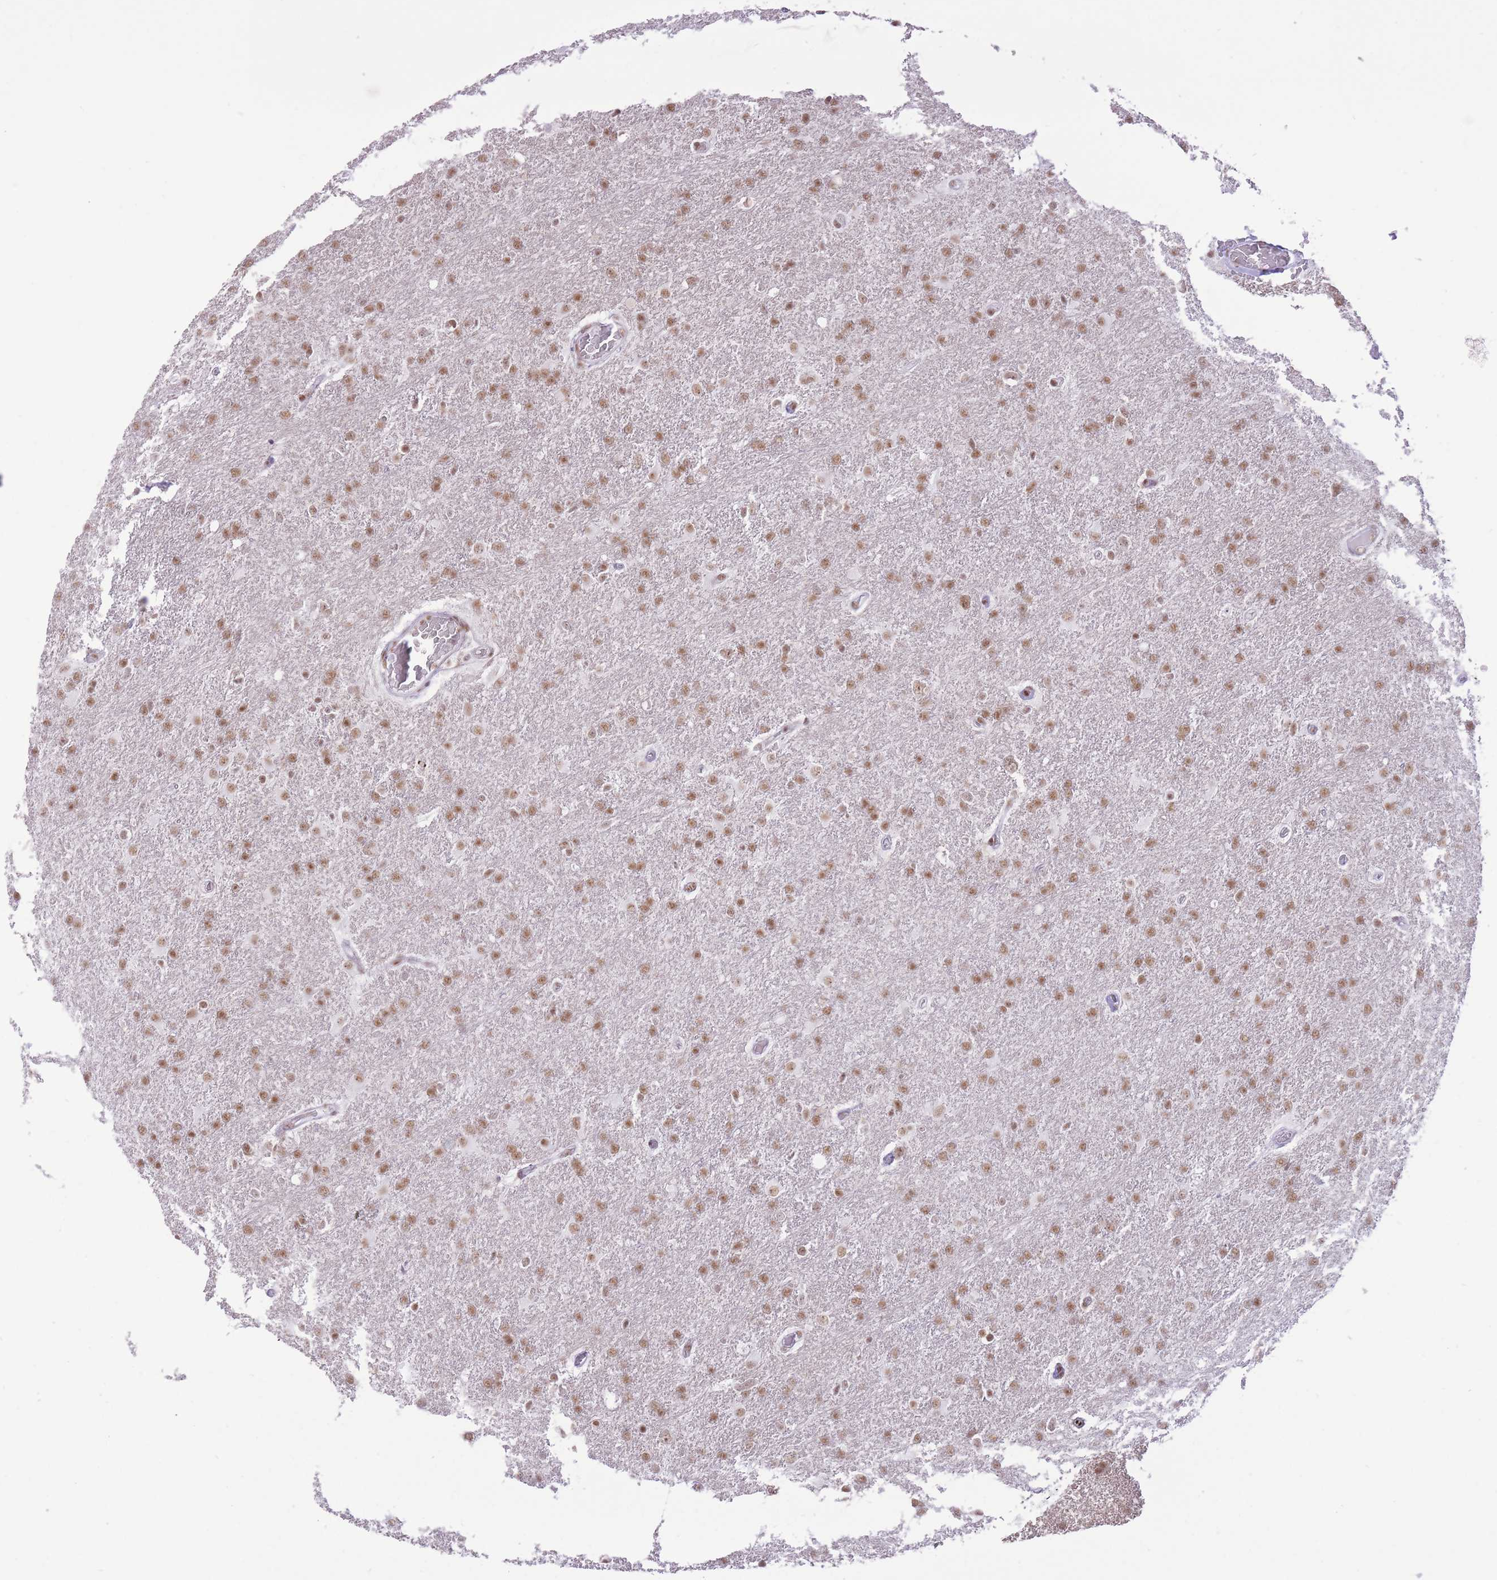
{"staining": {"intensity": "moderate", "quantity": ">75%", "location": "nuclear"}, "tissue": "glioma", "cell_type": "Tumor cells", "image_type": "cancer", "snomed": [{"axis": "morphology", "description": "Glioma, malignant, High grade"}, {"axis": "topography", "description": "Brain"}], "caption": "Glioma stained for a protein (brown) exhibits moderate nuclear positive staining in about >75% of tumor cells.", "gene": "ZBED5", "patient": {"sex": "male", "age": 61}}